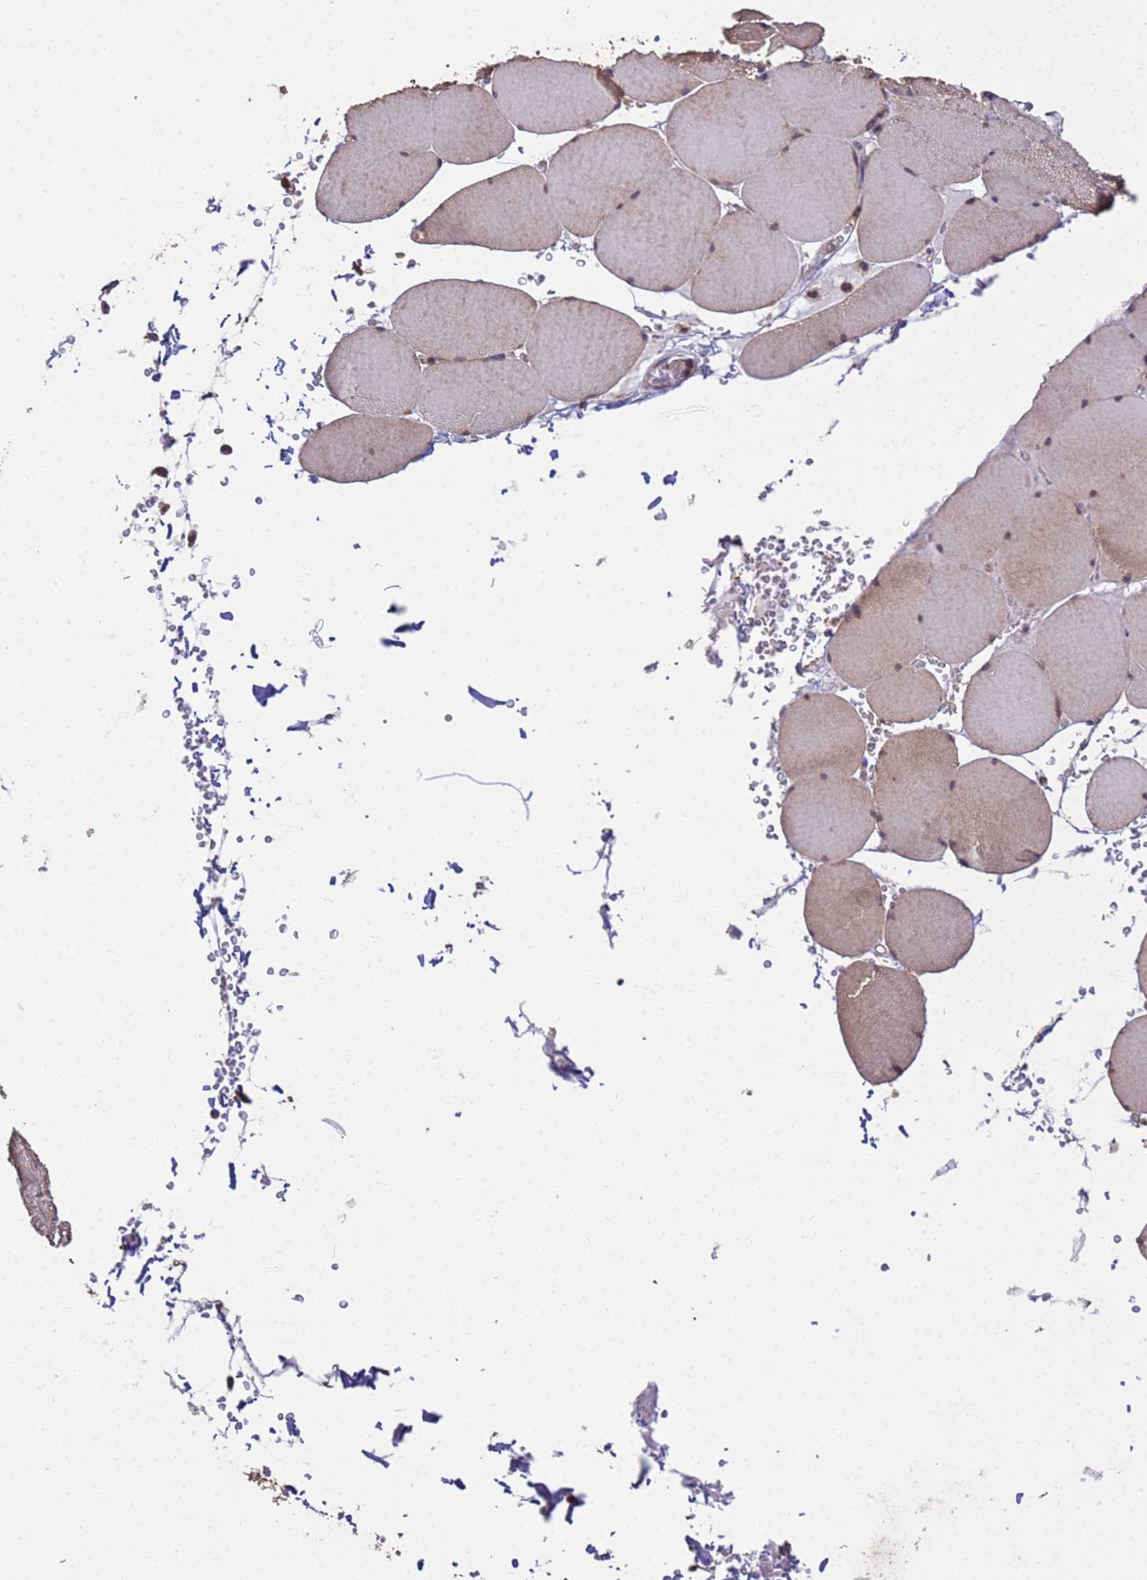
{"staining": {"intensity": "moderate", "quantity": ">75%", "location": "cytoplasmic/membranous"}, "tissue": "skeletal muscle", "cell_type": "Myocytes", "image_type": "normal", "snomed": [{"axis": "morphology", "description": "Normal tissue, NOS"}, {"axis": "topography", "description": "Skeletal muscle"}, {"axis": "topography", "description": "Head-Neck"}], "caption": "Immunohistochemistry (DAB (3,3'-diaminobenzidine)) staining of unremarkable skeletal muscle shows moderate cytoplasmic/membranous protein staining in about >75% of myocytes. The staining was performed using DAB (3,3'-diaminobenzidine), with brown indicating positive protein expression. Nuclei are stained blue with hematoxylin.", "gene": "P2RX7", "patient": {"sex": "male", "age": 66}}